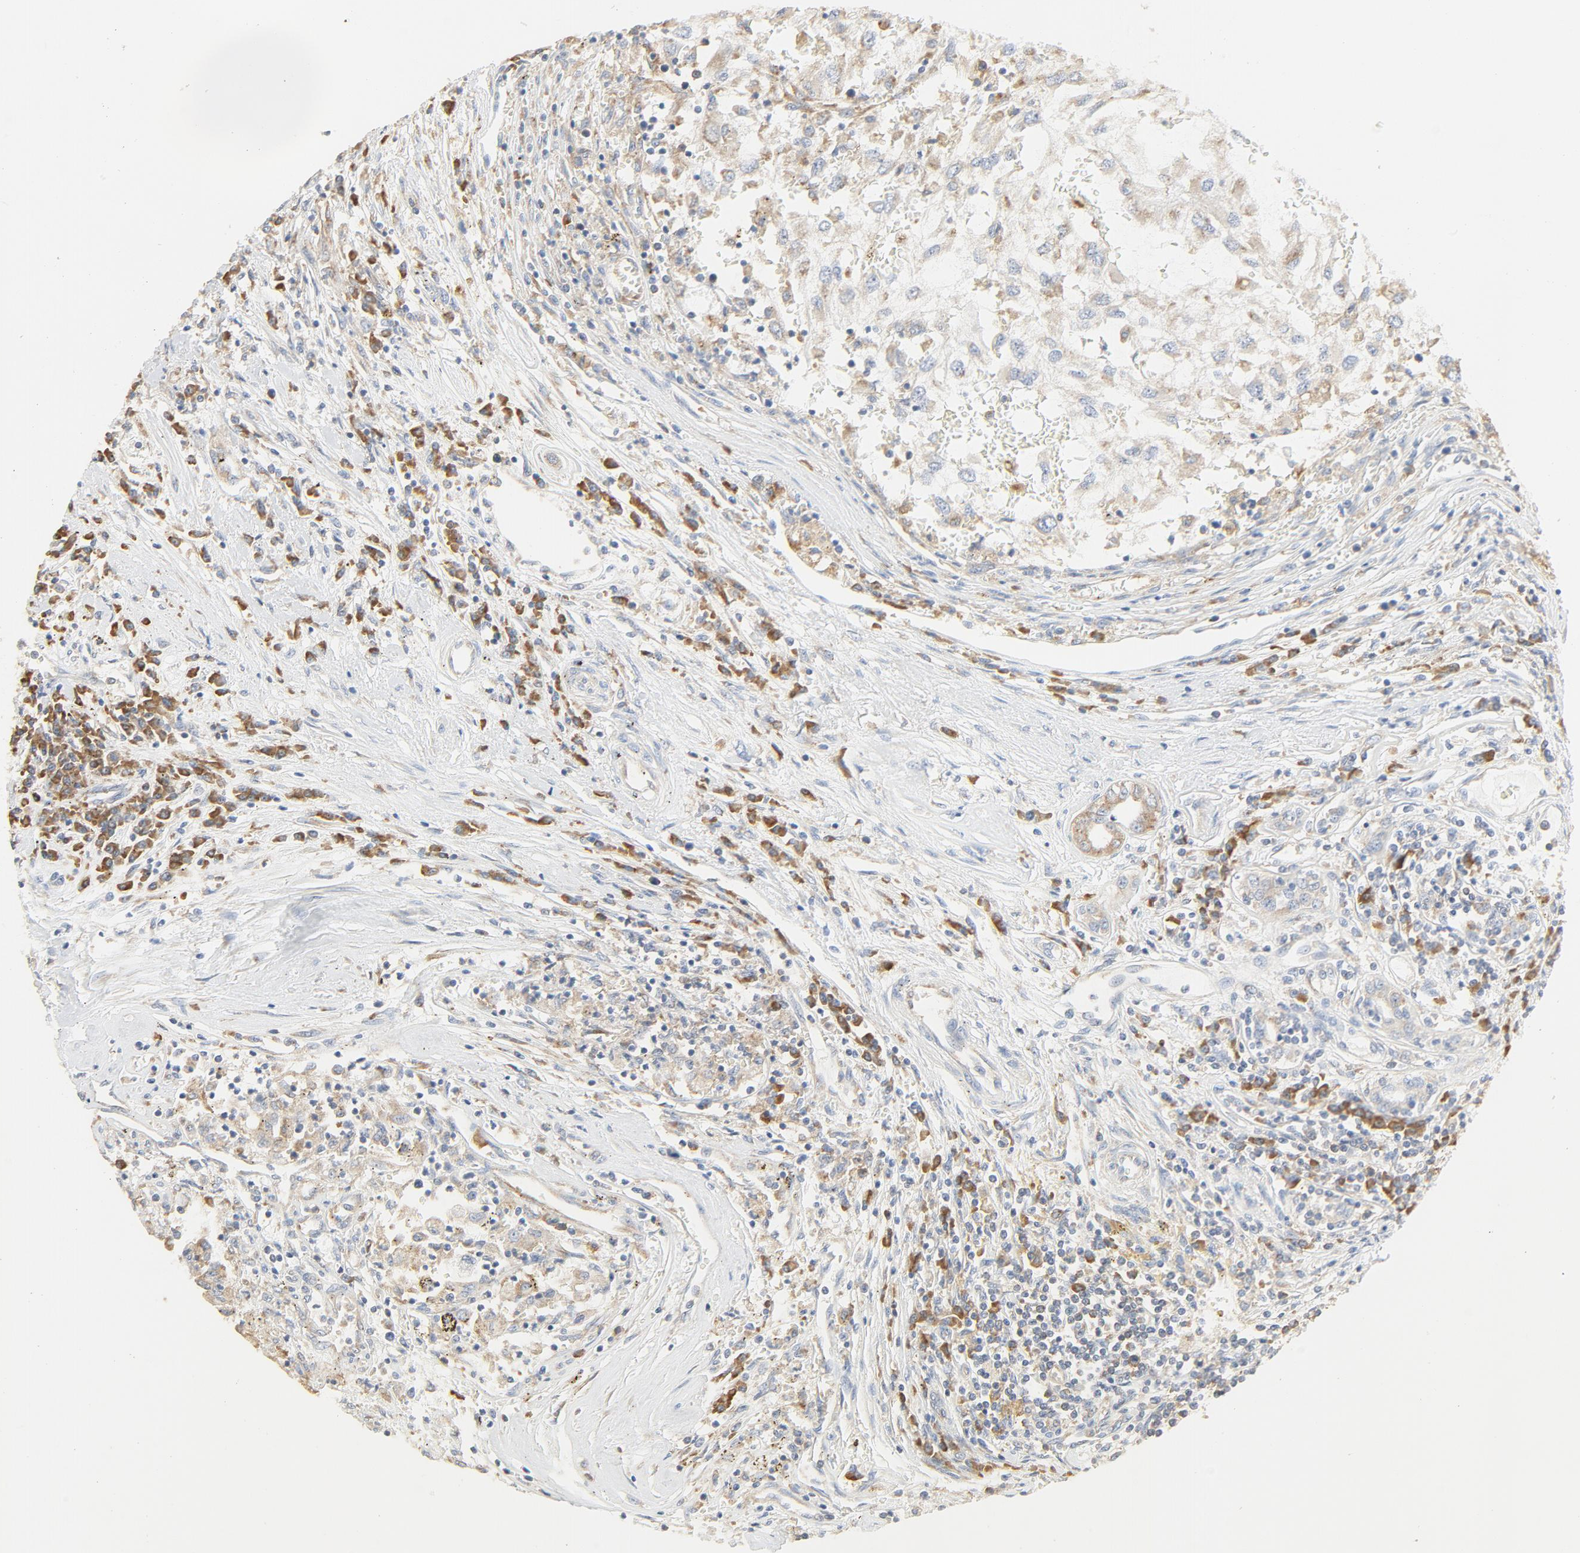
{"staining": {"intensity": "weak", "quantity": ">75%", "location": "cytoplasmic/membranous"}, "tissue": "renal cancer", "cell_type": "Tumor cells", "image_type": "cancer", "snomed": [{"axis": "morphology", "description": "Normal tissue, NOS"}, {"axis": "morphology", "description": "Adenocarcinoma, NOS"}, {"axis": "topography", "description": "Kidney"}], "caption": "Immunohistochemical staining of human renal adenocarcinoma exhibits low levels of weak cytoplasmic/membranous protein positivity in approximately >75% of tumor cells.", "gene": "RPS6", "patient": {"sex": "male", "age": 71}}